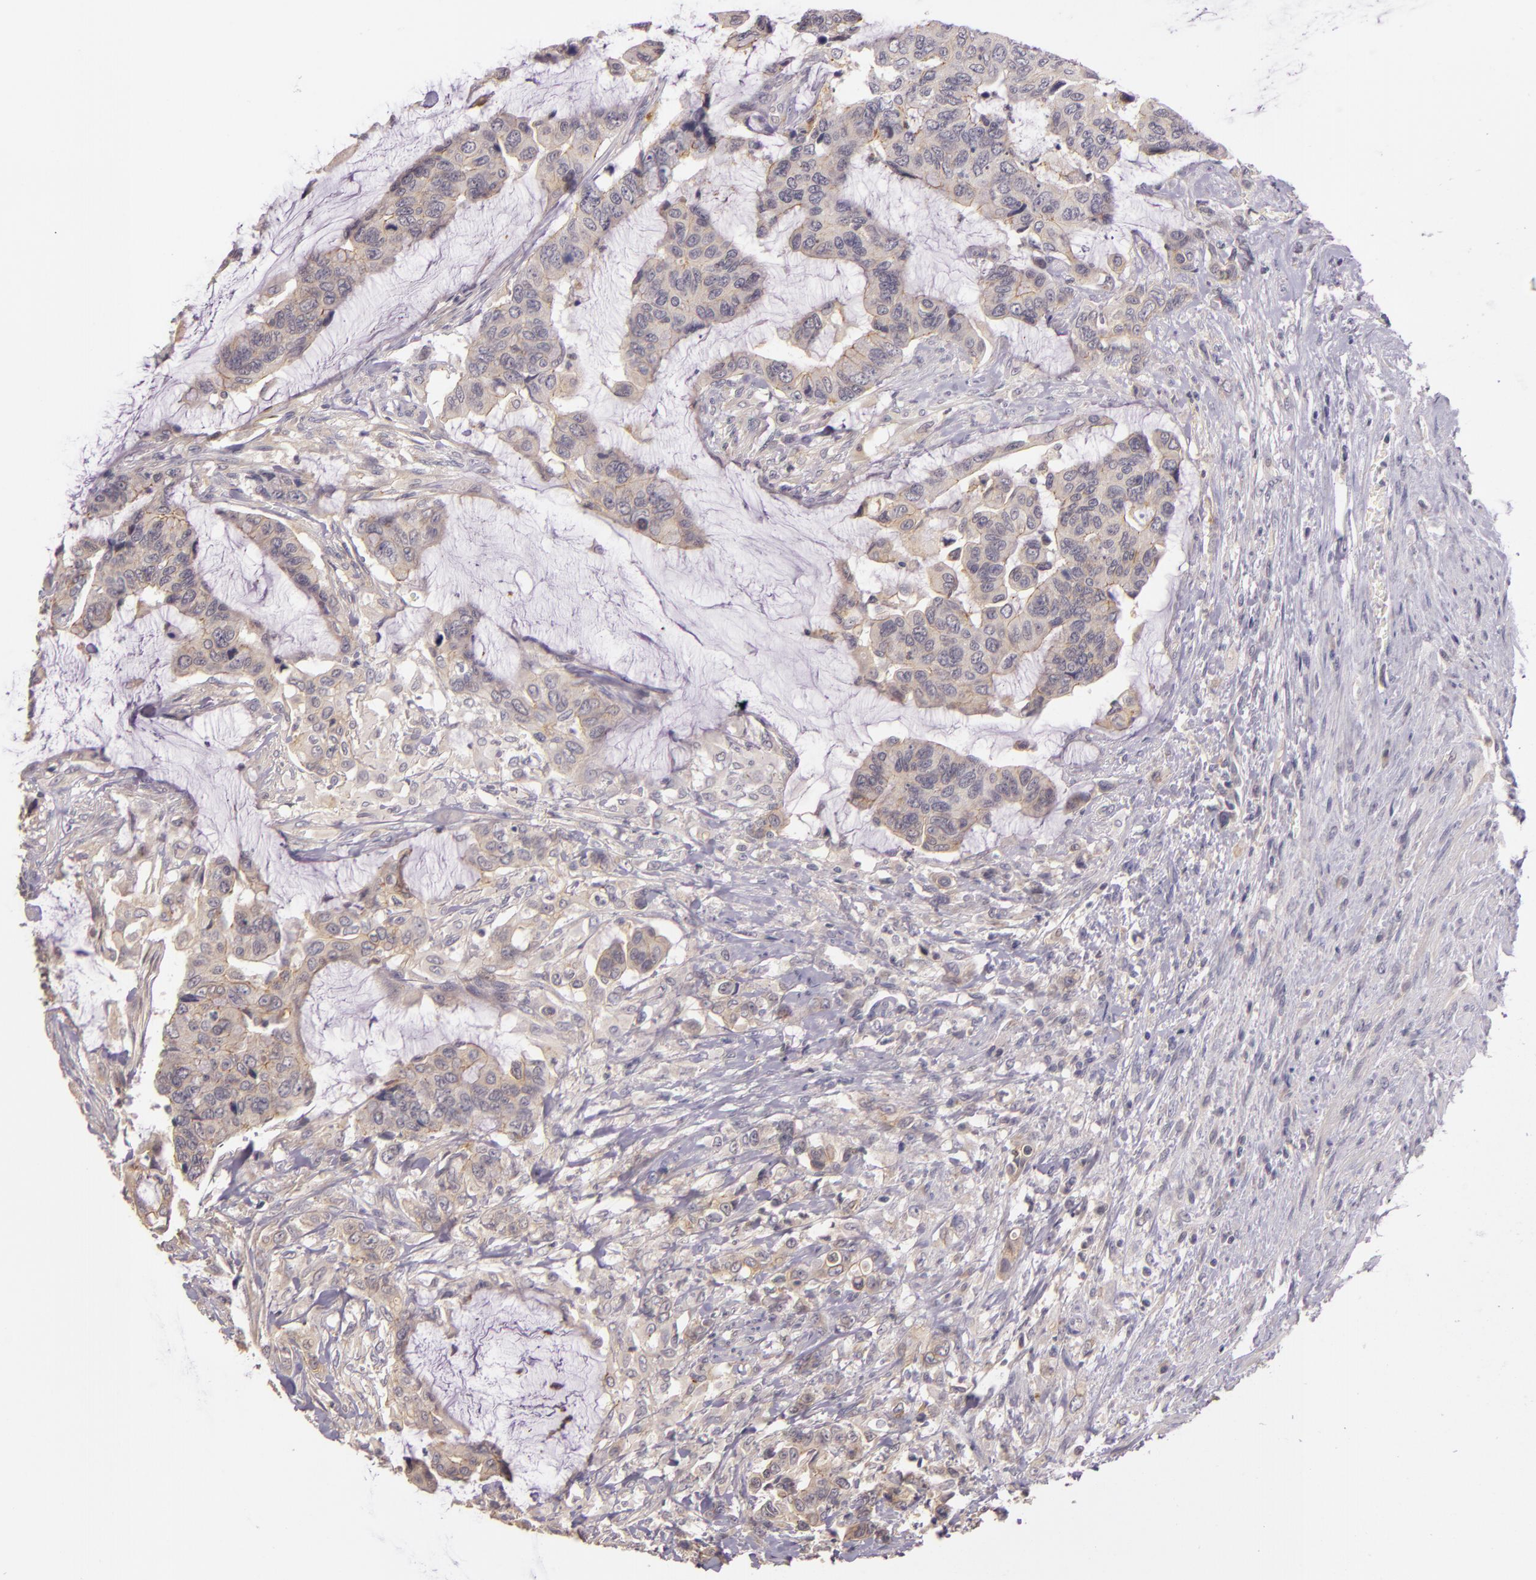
{"staining": {"intensity": "weak", "quantity": ">75%", "location": "cytoplasmic/membranous"}, "tissue": "colorectal cancer", "cell_type": "Tumor cells", "image_type": "cancer", "snomed": [{"axis": "morphology", "description": "Adenocarcinoma, NOS"}, {"axis": "topography", "description": "Rectum"}], "caption": "Immunohistochemical staining of adenocarcinoma (colorectal) reveals low levels of weak cytoplasmic/membranous protein expression in about >75% of tumor cells.", "gene": "ARMH4", "patient": {"sex": "female", "age": 59}}